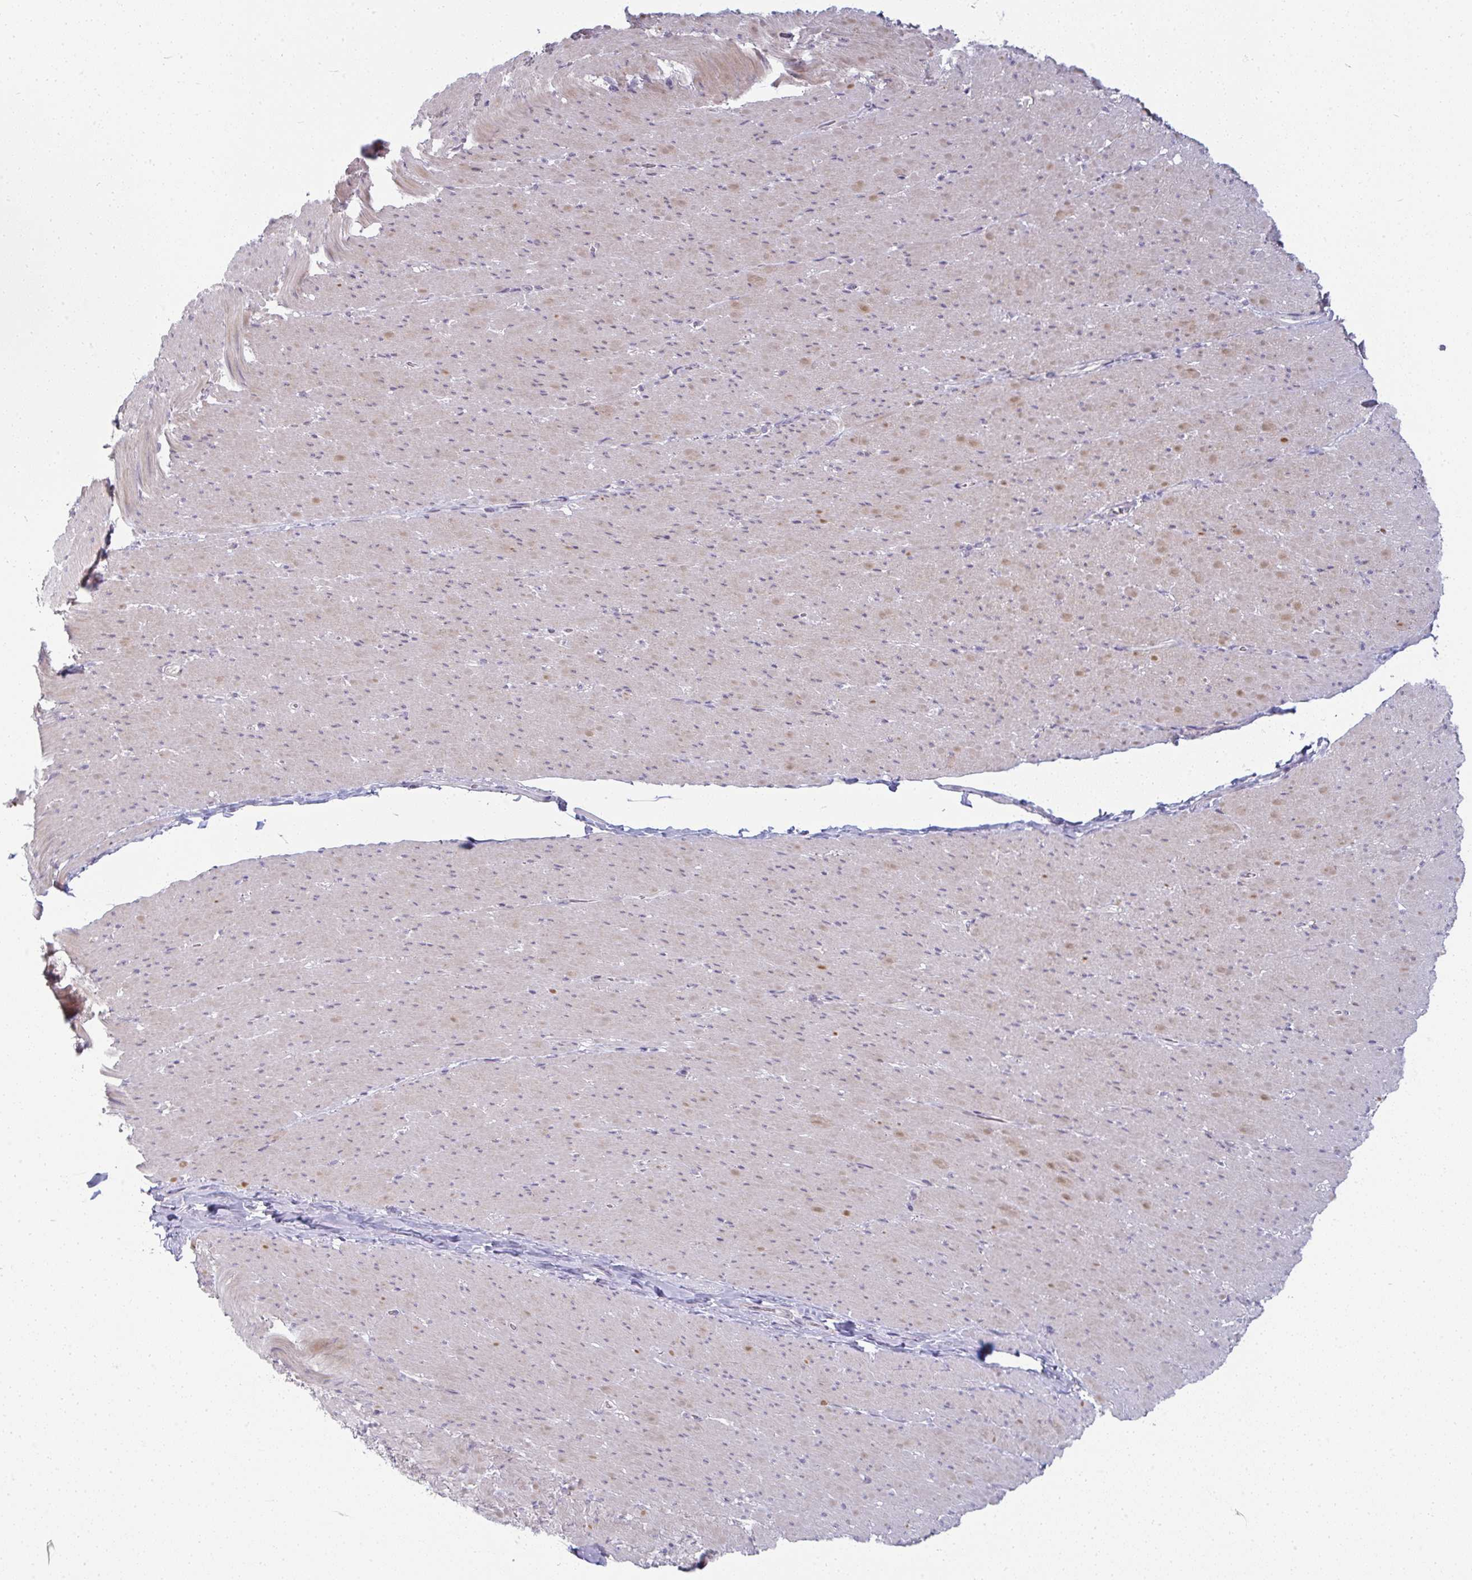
{"staining": {"intensity": "moderate", "quantity": "<25%", "location": "cytoplasmic/membranous,nuclear"}, "tissue": "smooth muscle", "cell_type": "Smooth muscle cells", "image_type": "normal", "snomed": [{"axis": "morphology", "description": "Normal tissue, NOS"}, {"axis": "topography", "description": "Smooth muscle"}, {"axis": "topography", "description": "Rectum"}], "caption": "Immunohistochemical staining of benign smooth muscle displays low levels of moderate cytoplasmic/membranous,nuclear expression in about <25% of smooth muscle cells. (Brightfield microscopy of DAB IHC at high magnification).", "gene": "PPFIA4", "patient": {"sex": "male", "age": 53}}